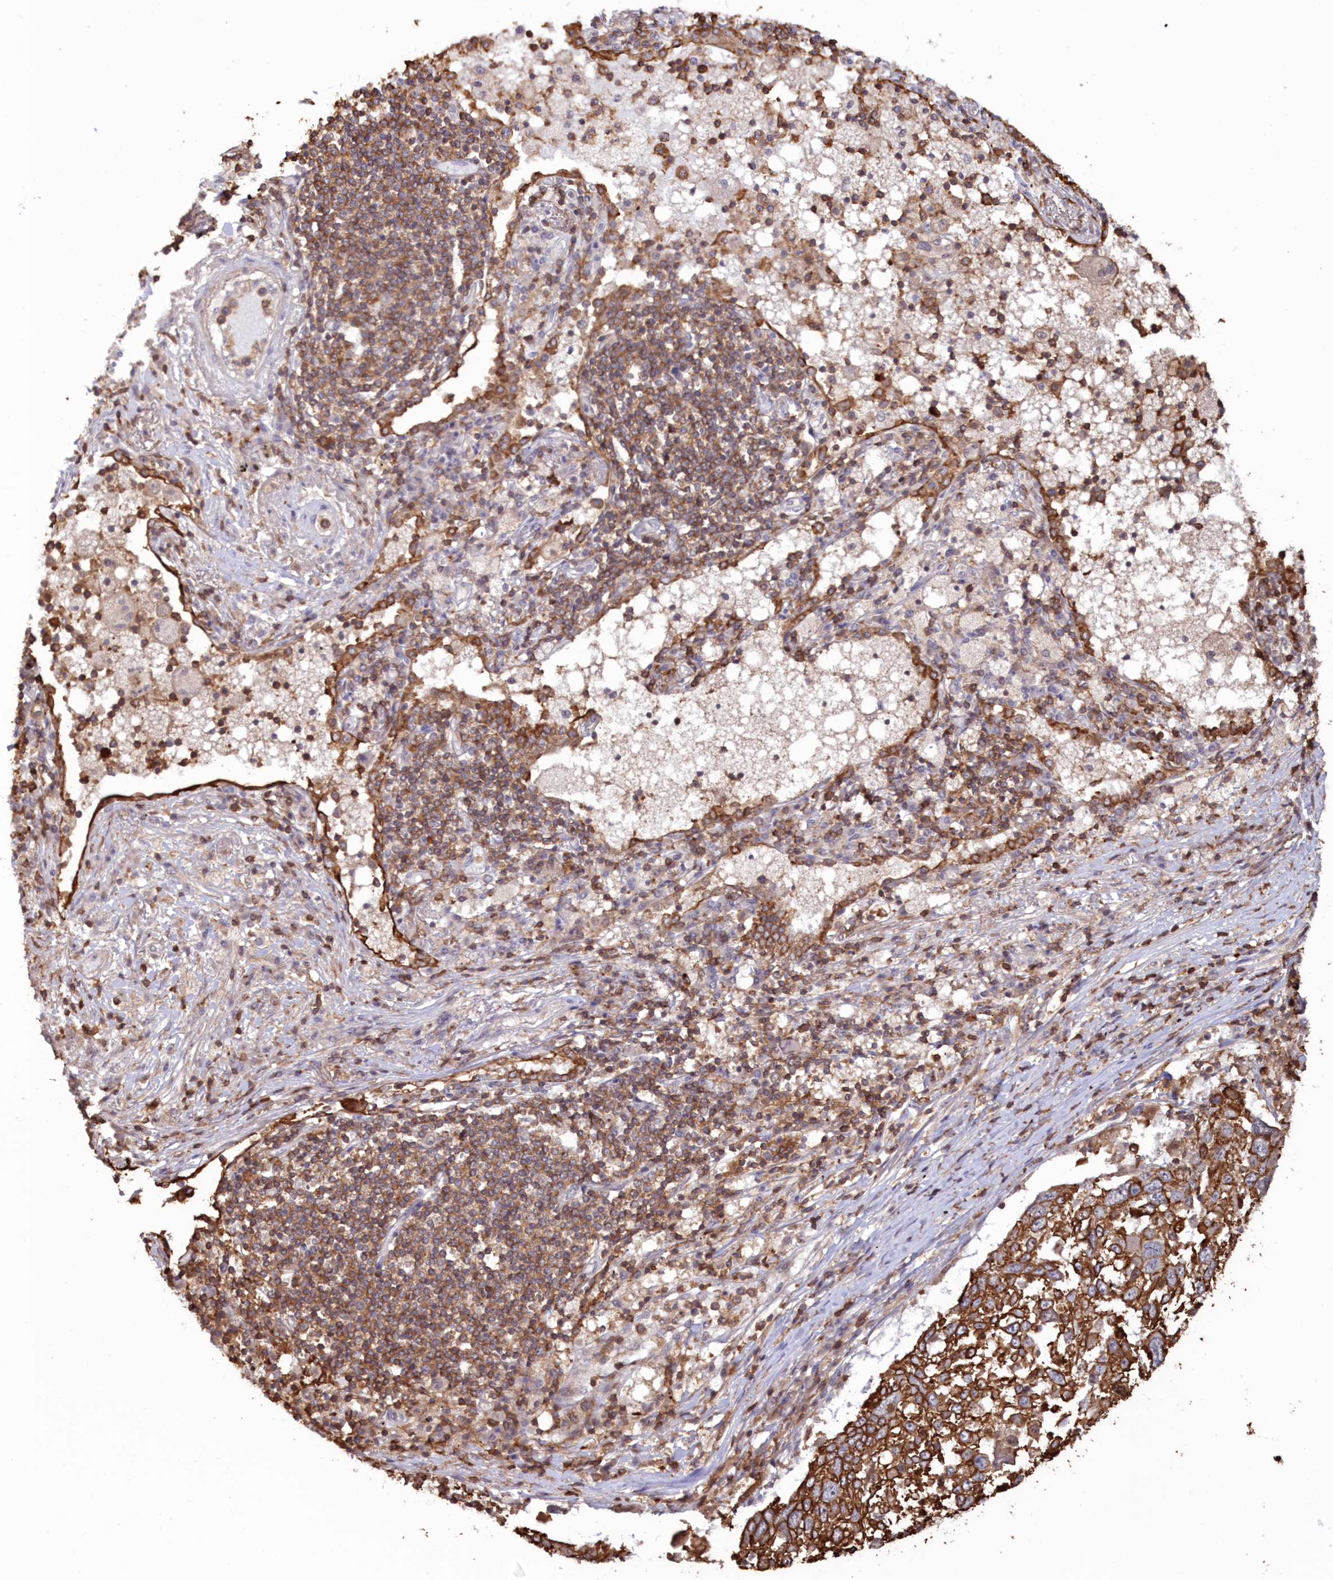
{"staining": {"intensity": "strong", "quantity": ">75%", "location": "cytoplasmic/membranous"}, "tissue": "lung cancer", "cell_type": "Tumor cells", "image_type": "cancer", "snomed": [{"axis": "morphology", "description": "Squamous cell carcinoma, NOS"}, {"axis": "topography", "description": "Lung"}], "caption": "Squamous cell carcinoma (lung) tissue exhibits strong cytoplasmic/membranous expression in approximately >75% of tumor cells, visualized by immunohistochemistry.", "gene": "SNED1", "patient": {"sex": "male", "age": 65}}